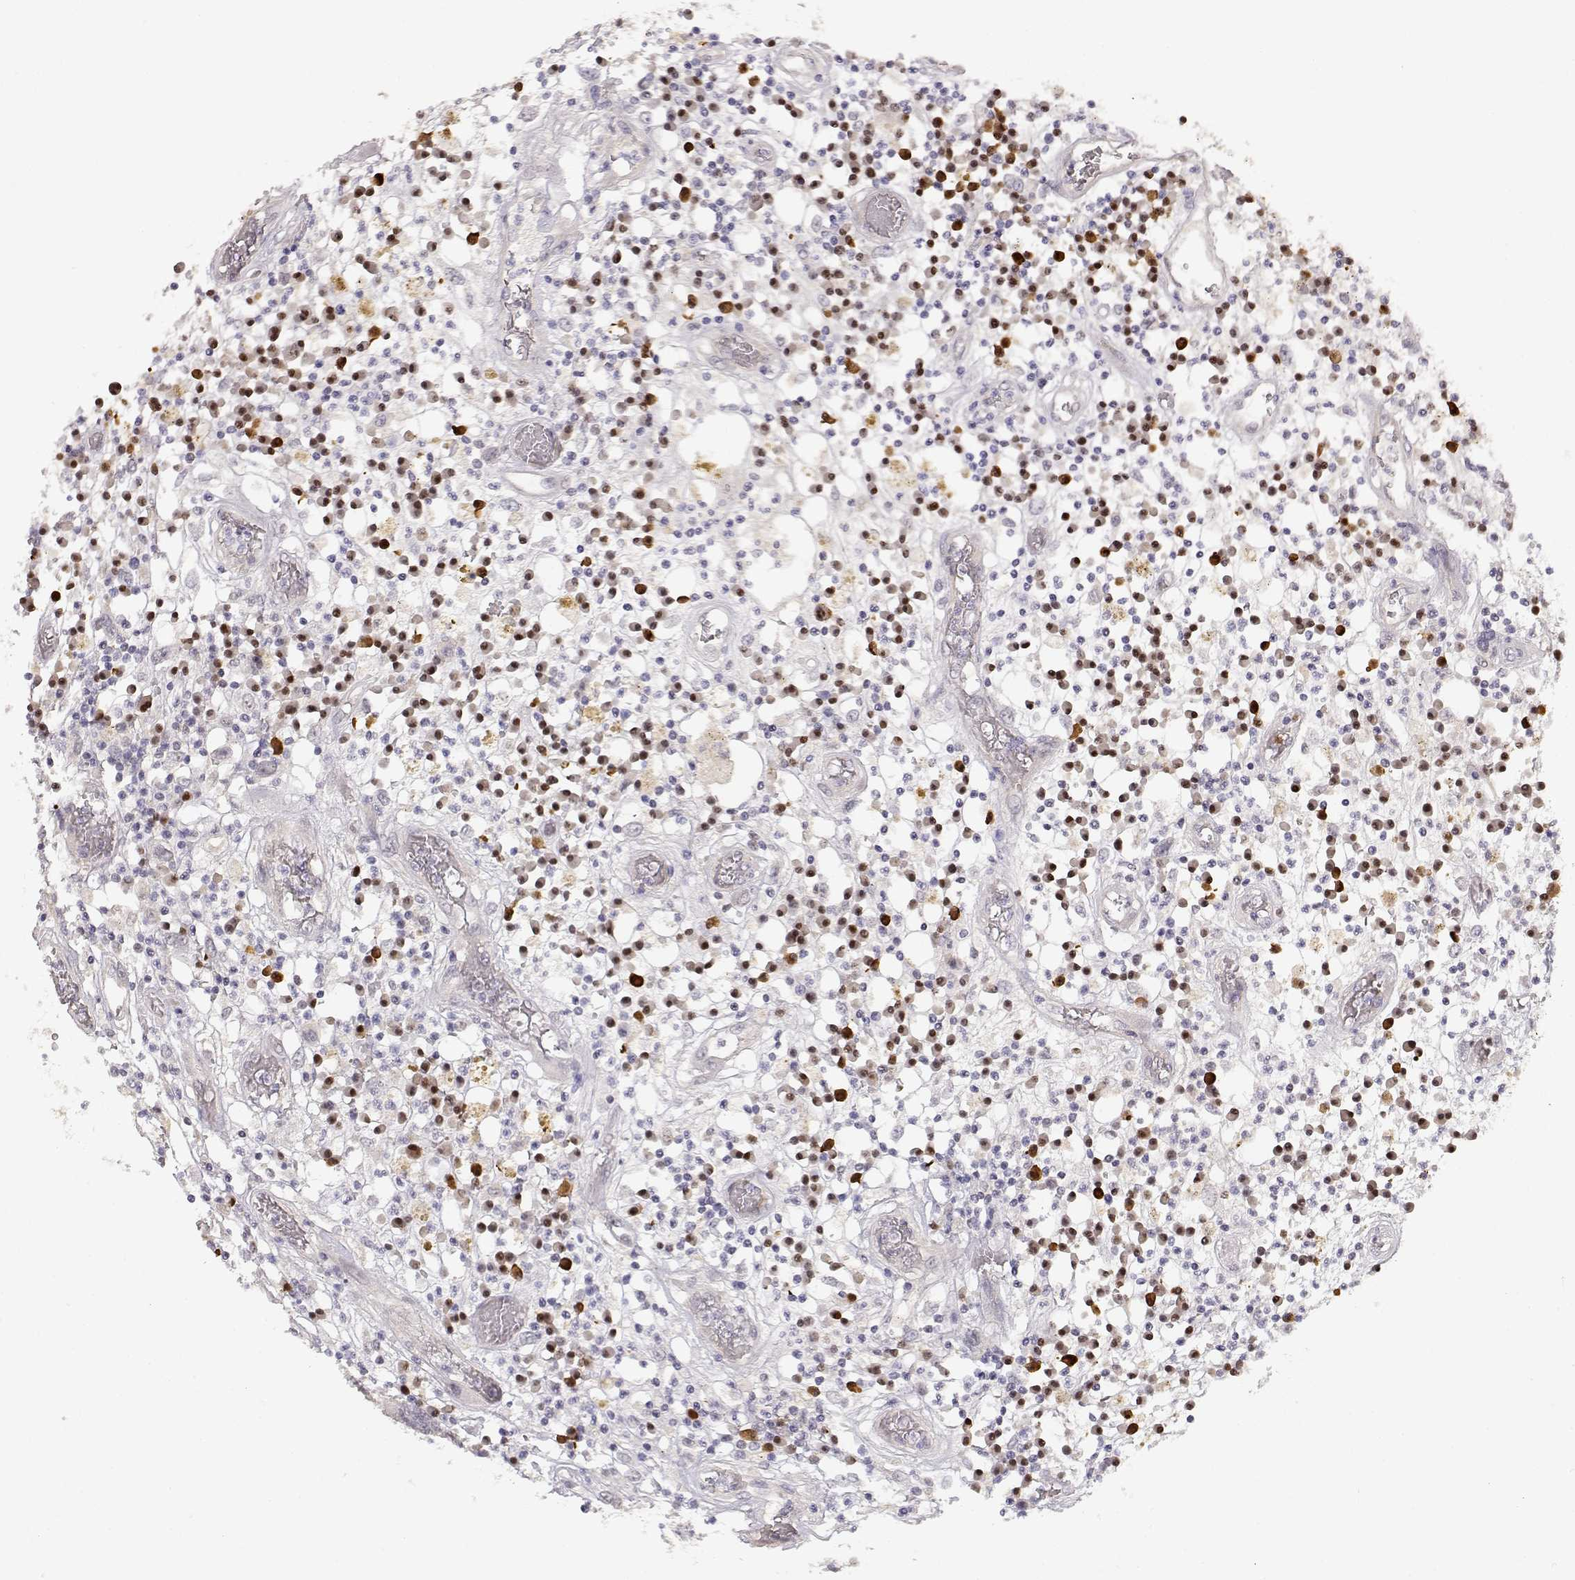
{"staining": {"intensity": "negative", "quantity": "none", "location": "none"}, "tissue": "colorectal cancer", "cell_type": "Tumor cells", "image_type": "cancer", "snomed": [{"axis": "morphology", "description": "Adenocarcinoma, NOS"}, {"axis": "topography", "description": "Rectum"}], "caption": "Tumor cells are negative for brown protein staining in colorectal cancer (adenocarcinoma). Nuclei are stained in blue.", "gene": "EAF2", "patient": {"sex": "male", "age": 54}}